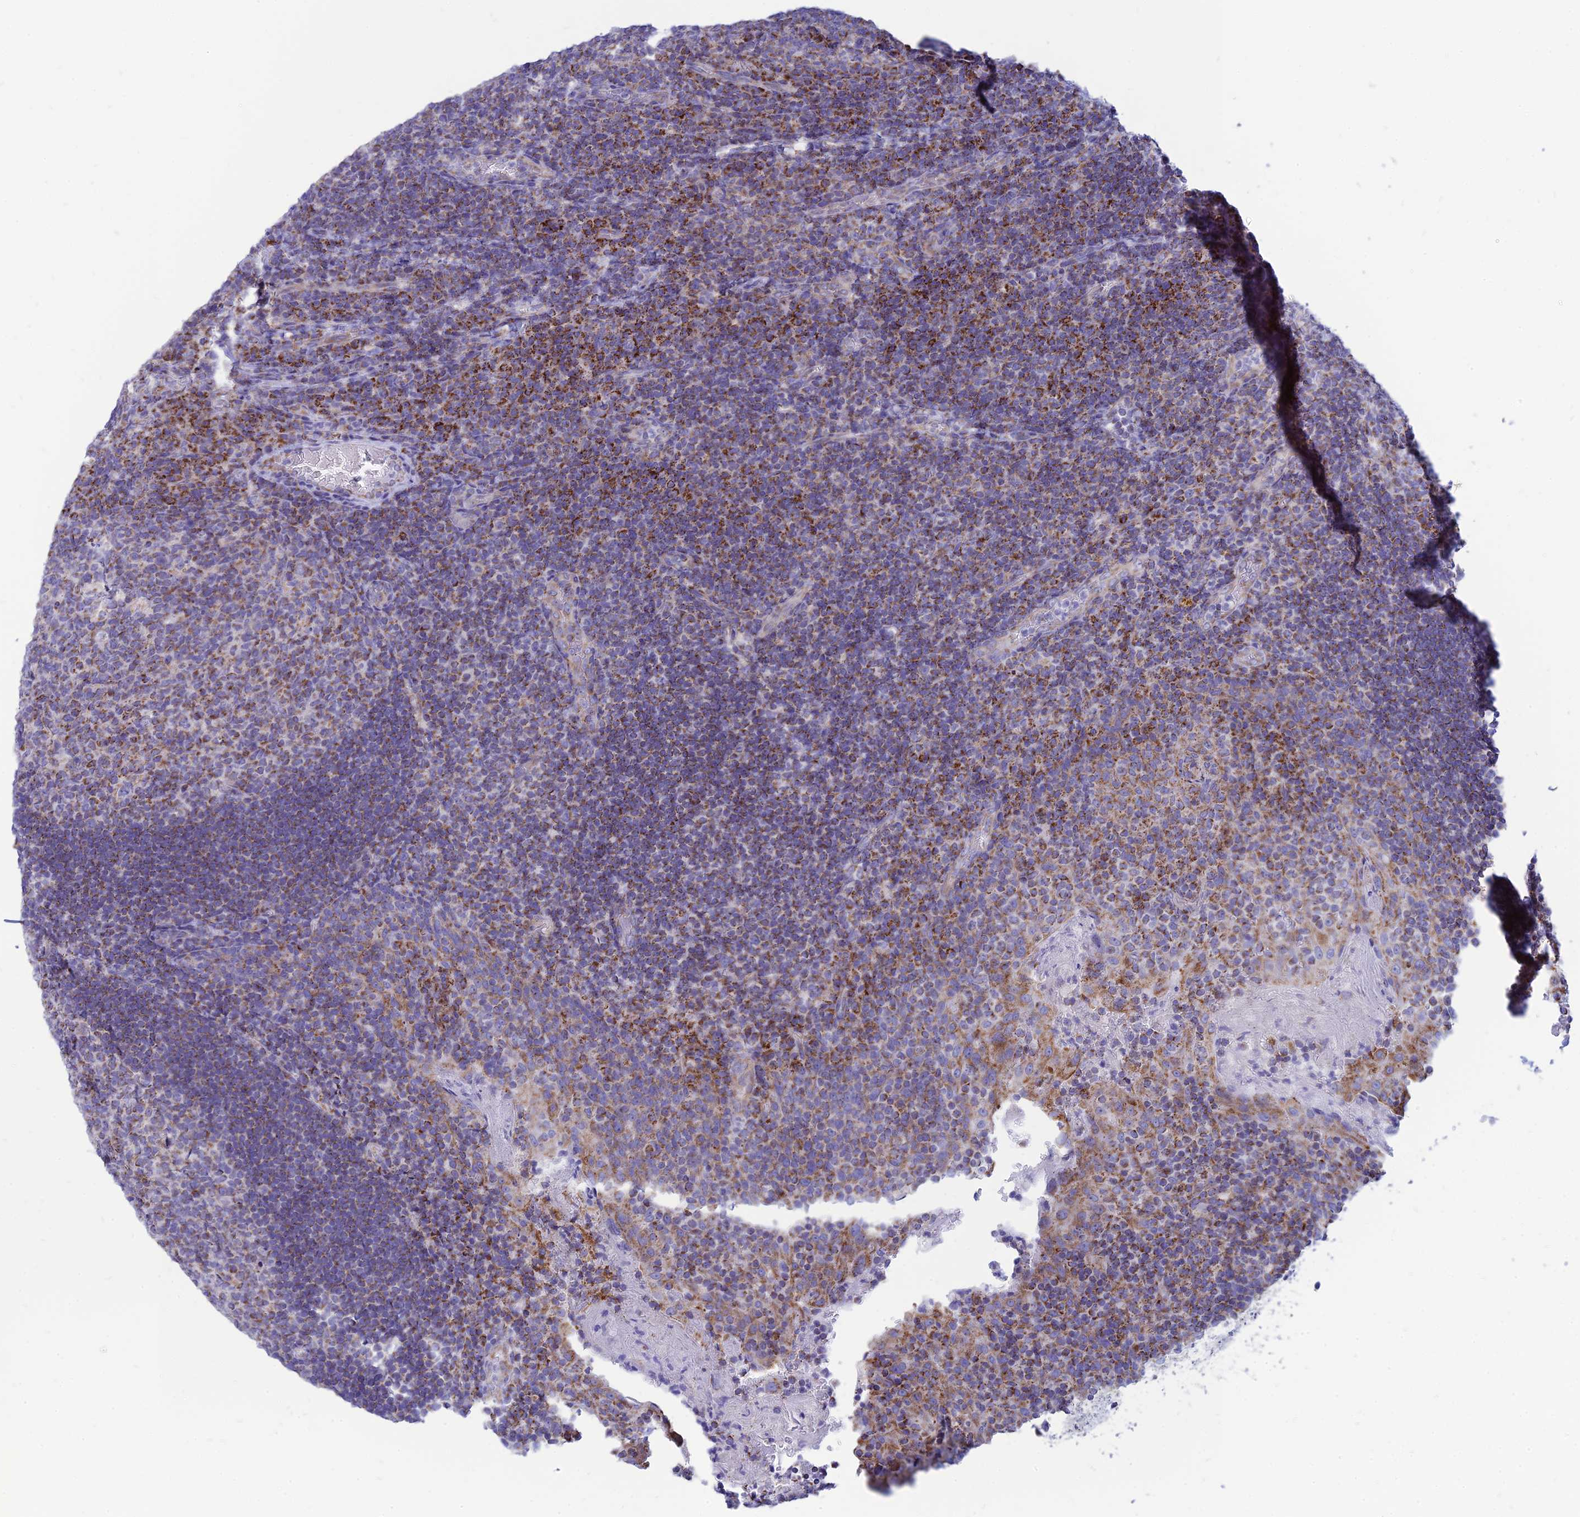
{"staining": {"intensity": "moderate", "quantity": "25%-75%", "location": "cytoplasmic/membranous"}, "tissue": "tonsil", "cell_type": "Germinal center cells", "image_type": "normal", "snomed": [{"axis": "morphology", "description": "Normal tissue, NOS"}, {"axis": "topography", "description": "Tonsil"}], "caption": "The image displays a brown stain indicating the presence of a protein in the cytoplasmic/membranous of germinal center cells in tonsil. (DAB = brown stain, brightfield microscopy at high magnification).", "gene": "PACC1", "patient": {"sex": "male", "age": 17}}